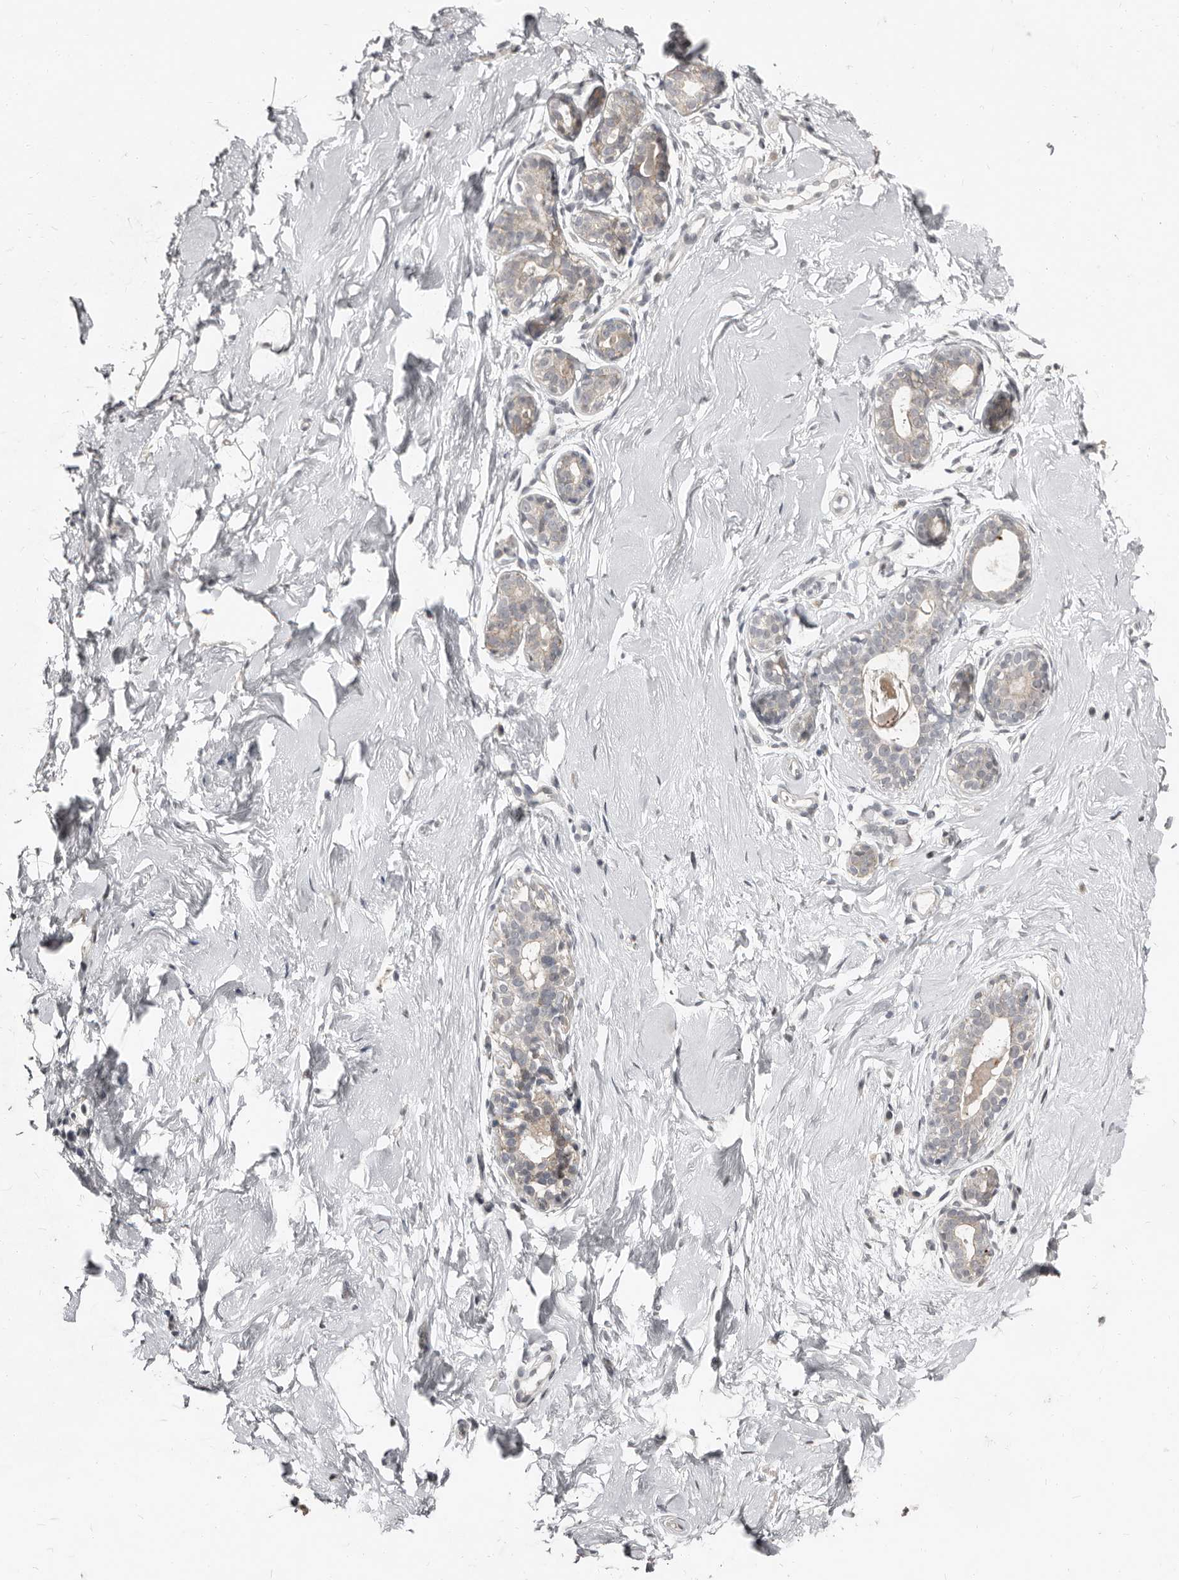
{"staining": {"intensity": "negative", "quantity": "none", "location": "none"}, "tissue": "breast", "cell_type": "Adipocytes", "image_type": "normal", "snomed": [{"axis": "morphology", "description": "Normal tissue, NOS"}, {"axis": "morphology", "description": "Adenoma, NOS"}, {"axis": "topography", "description": "Breast"}], "caption": "A high-resolution image shows immunohistochemistry (IHC) staining of unremarkable breast, which exhibits no significant positivity in adipocytes.", "gene": "APOL6", "patient": {"sex": "female", "age": 23}}